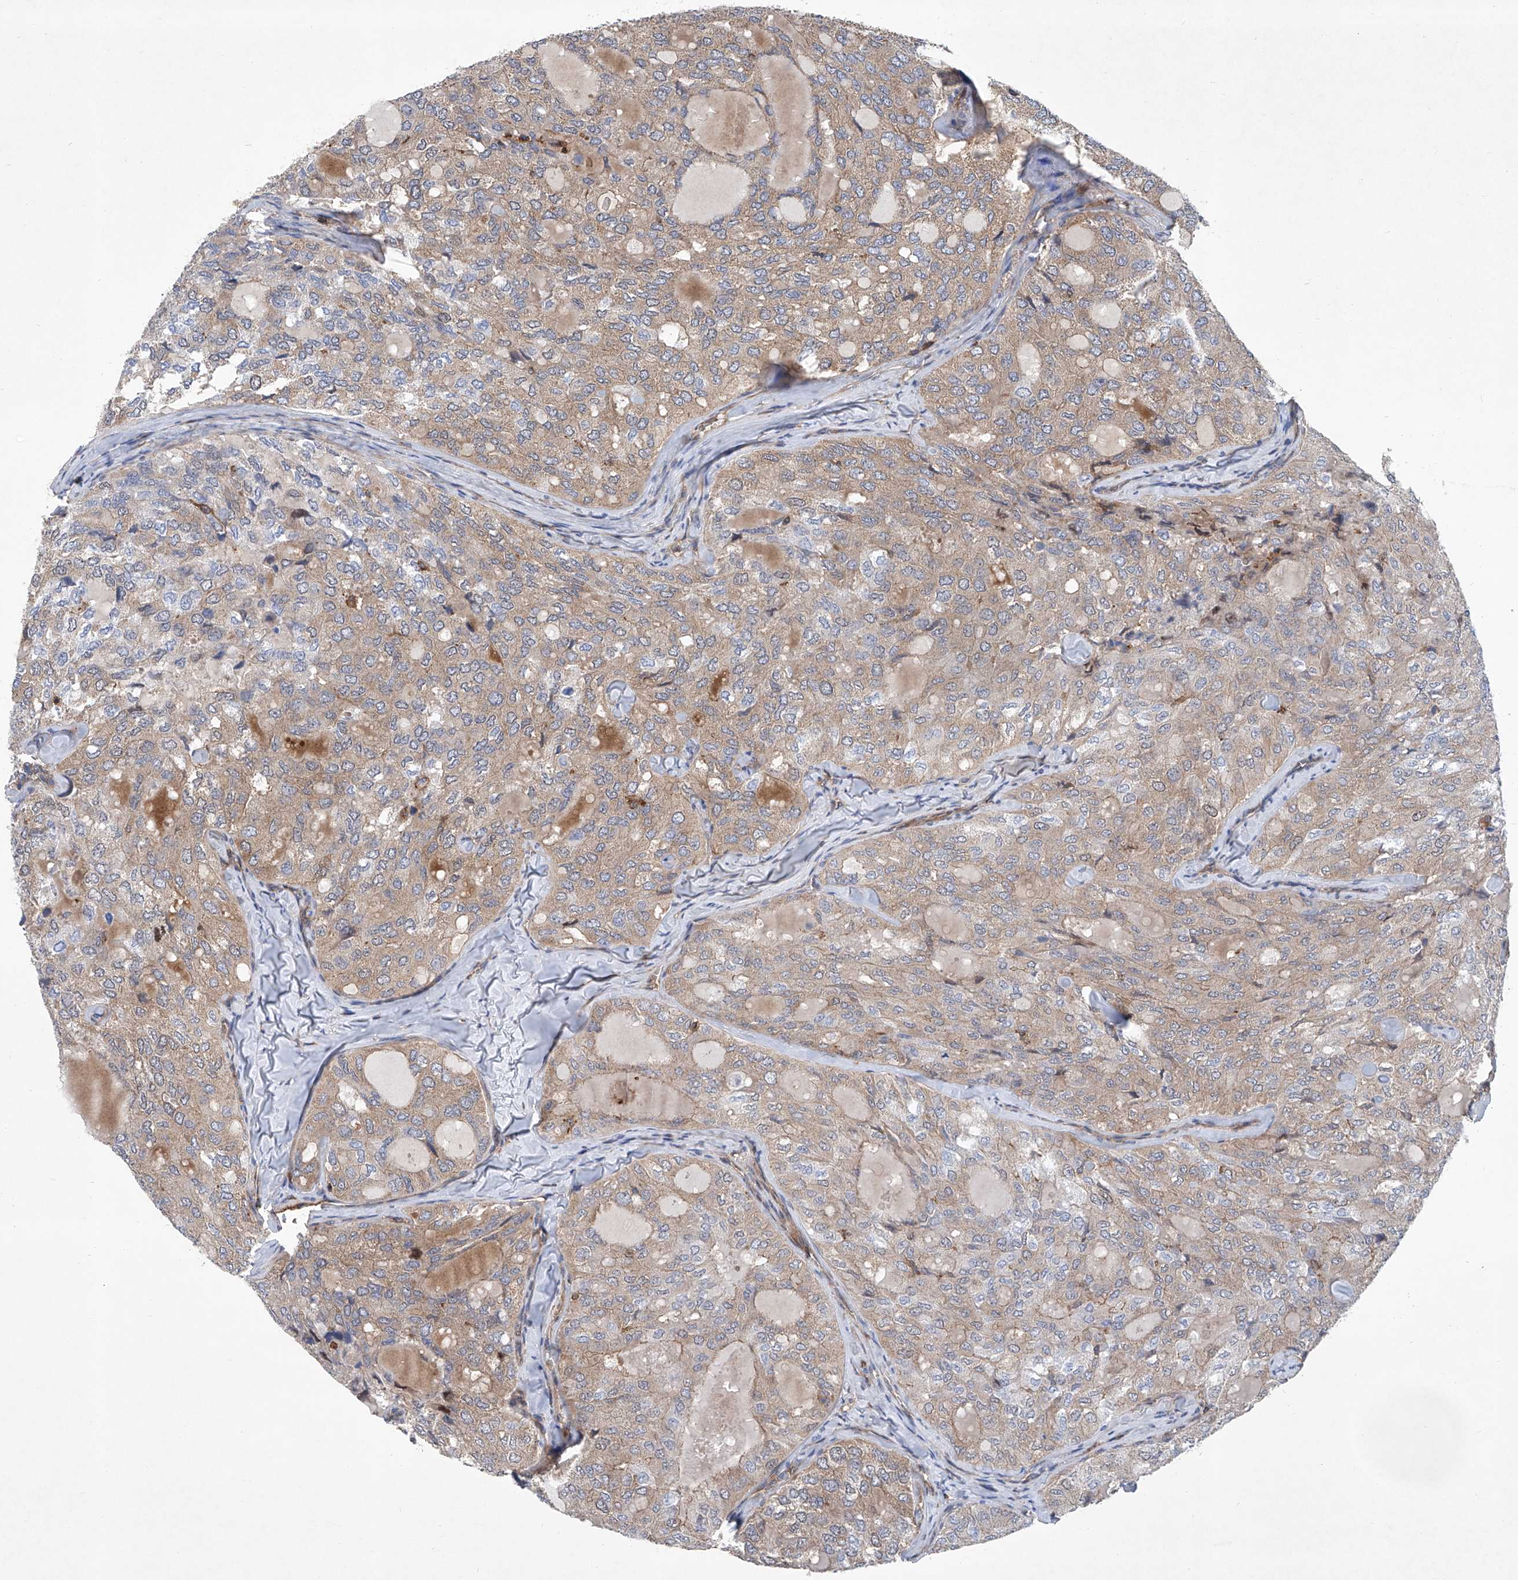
{"staining": {"intensity": "weak", "quantity": "25%-75%", "location": "cytoplasmic/membranous"}, "tissue": "thyroid cancer", "cell_type": "Tumor cells", "image_type": "cancer", "snomed": [{"axis": "morphology", "description": "Follicular adenoma carcinoma, NOS"}, {"axis": "topography", "description": "Thyroid gland"}], "caption": "A photomicrograph showing weak cytoplasmic/membranous expression in about 25%-75% of tumor cells in thyroid cancer, as visualized by brown immunohistochemical staining.", "gene": "SMAP1", "patient": {"sex": "male", "age": 75}}